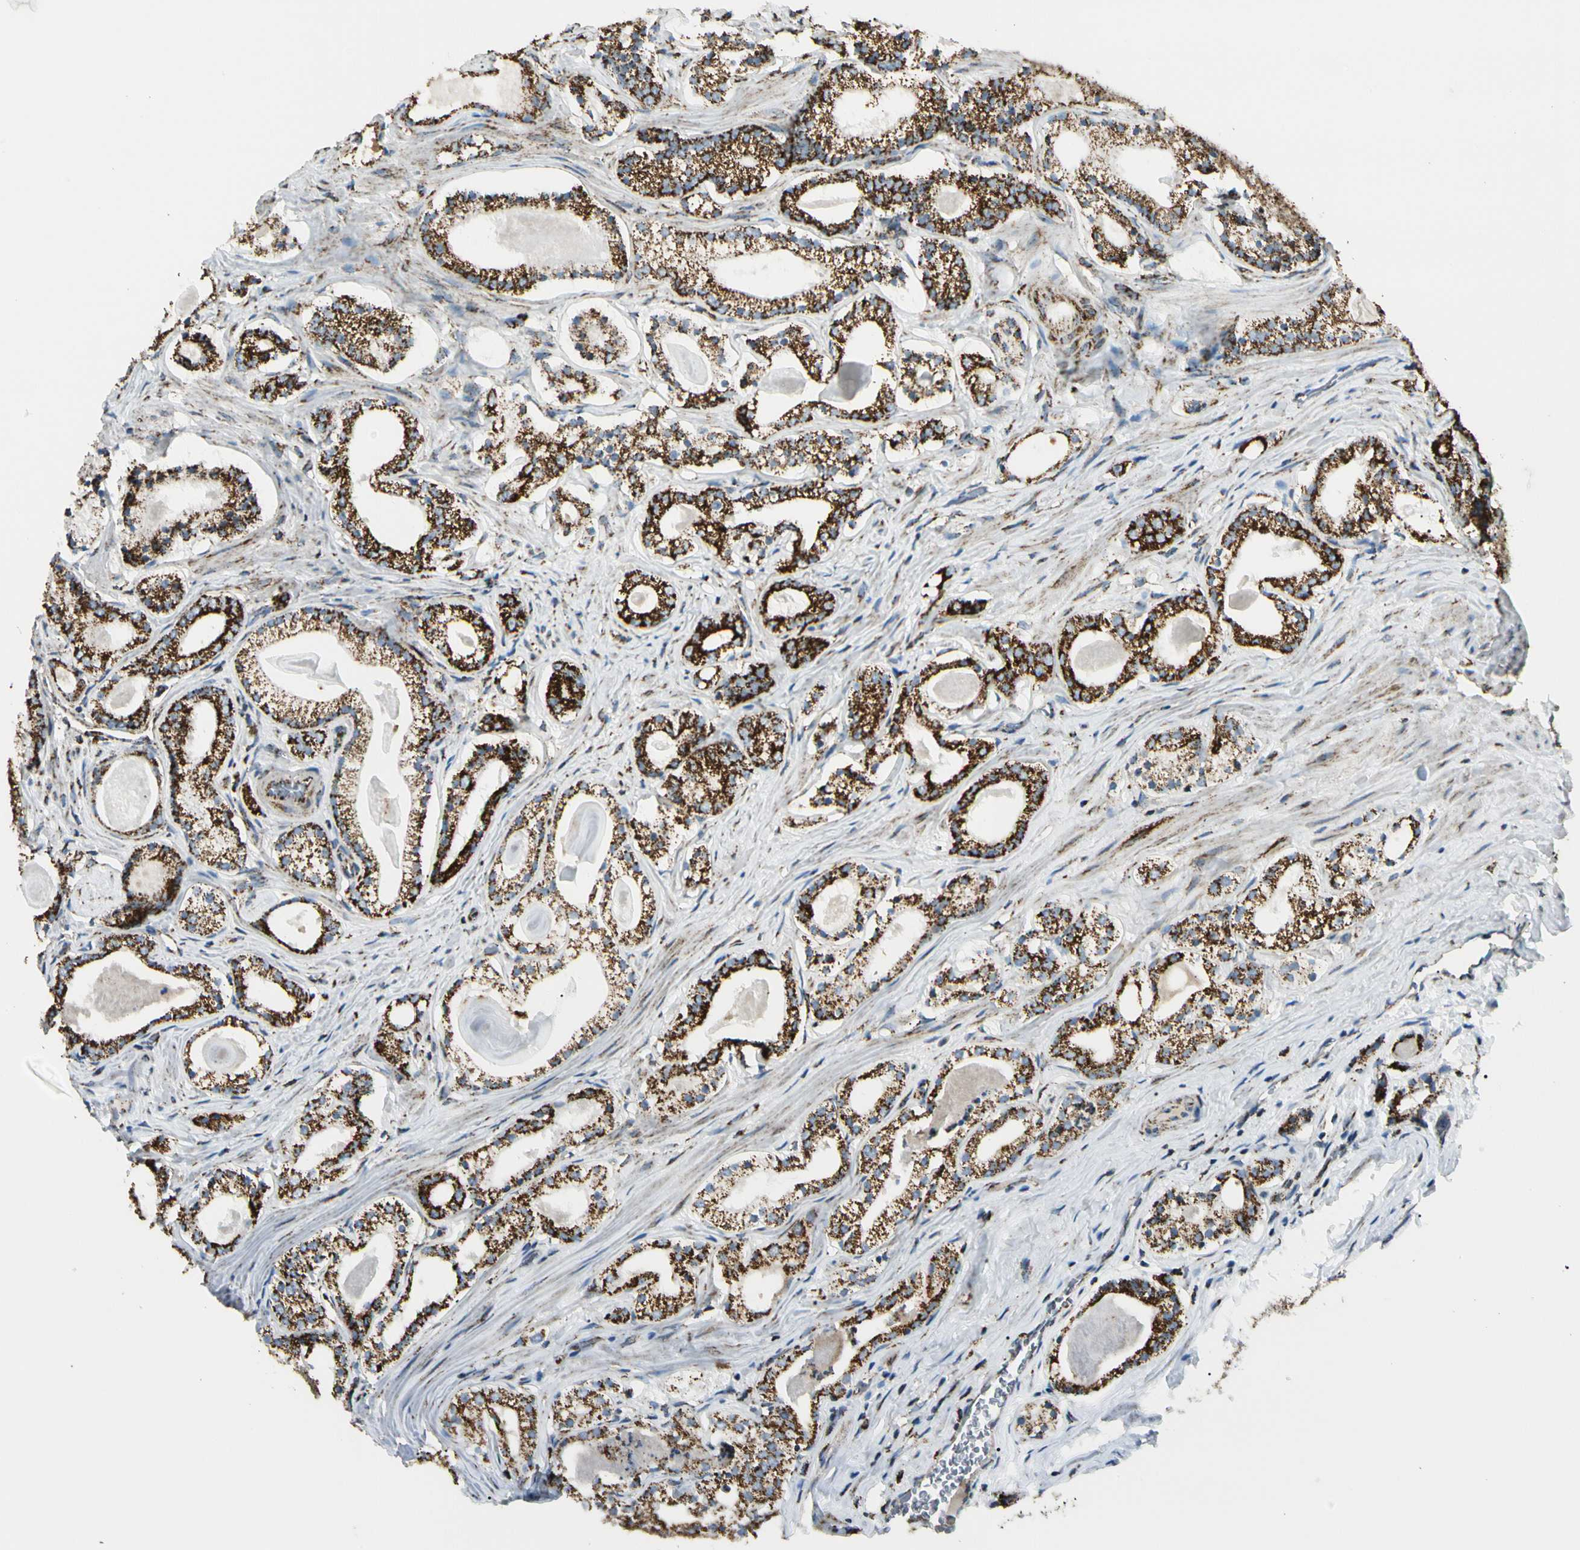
{"staining": {"intensity": "strong", "quantity": ">75%", "location": "cytoplasmic/membranous"}, "tissue": "prostate cancer", "cell_type": "Tumor cells", "image_type": "cancer", "snomed": [{"axis": "morphology", "description": "Adenocarcinoma, Low grade"}, {"axis": "topography", "description": "Prostate"}], "caption": "Immunohistochemistry (IHC) of human prostate cancer (adenocarcinoma (low-grade)) exhibits high levels of strong cytoplasmic/membranous positivity in about >75% of tumor cells.", "gene": "ME2", "patient": {"sex": "male", "age": 59}}